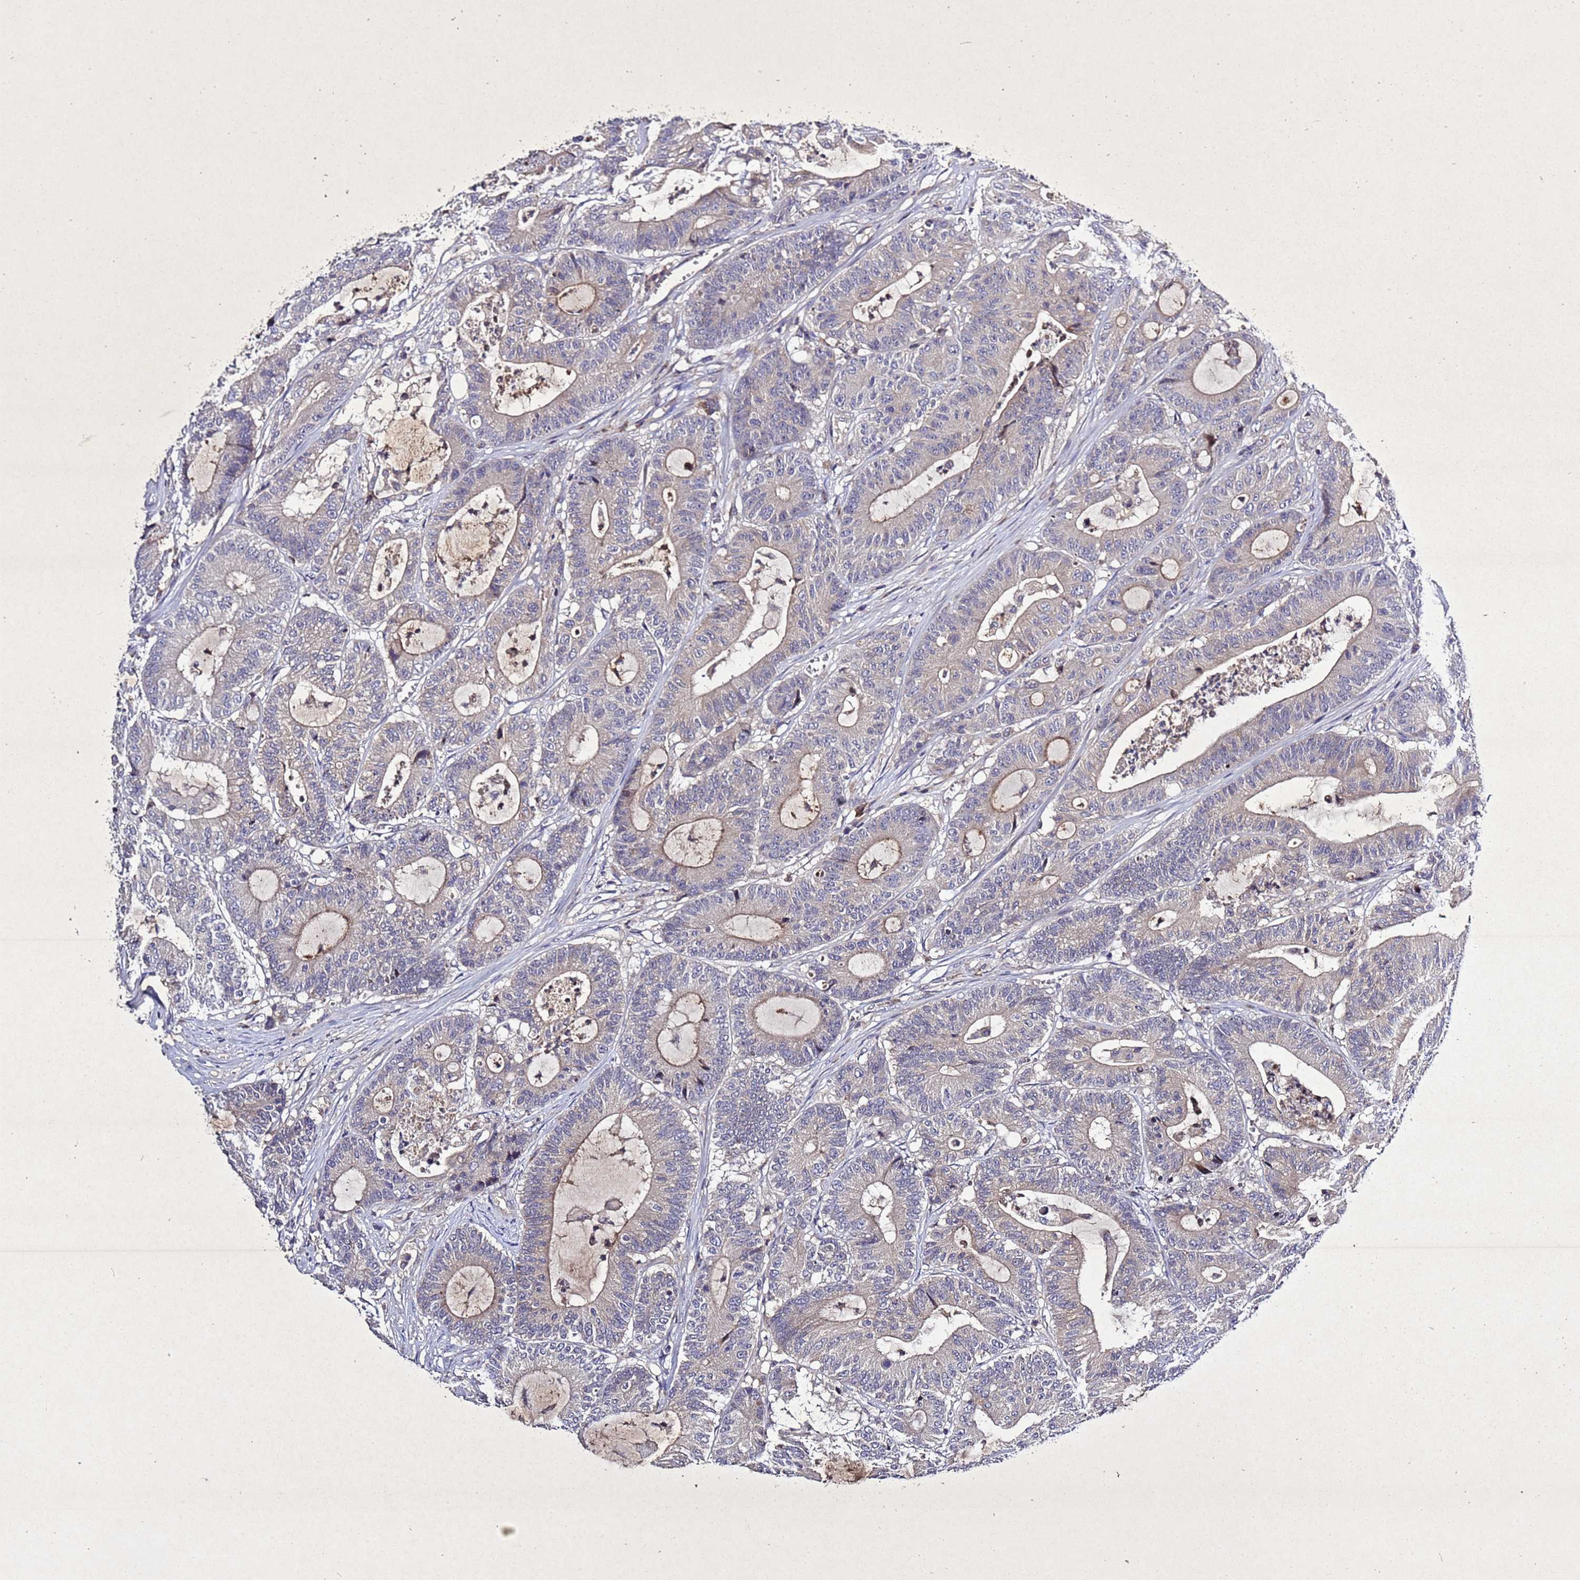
{"staining": {"intensity": "weak", "quantity": "<25%", "location": "cytoplasmic/membranous"}, "tissue": "colorectal cancer", "cell_type": "Tumor cells", "image_type": "cancer", "snomed": [{"axis": "morphology", "description": "Adenocarcinoma, NOS"}, {"axis": "topography", "description": "Colon"}], "caption": "An immunohistochemistry (IHC) histopathology image of colorectal adenocarcinoma is shown. There is no staining in tumor cells of colorectal adenocarcinoma.", "gene": "SV2B", "patient": {"sex": "female", "age": 84}}